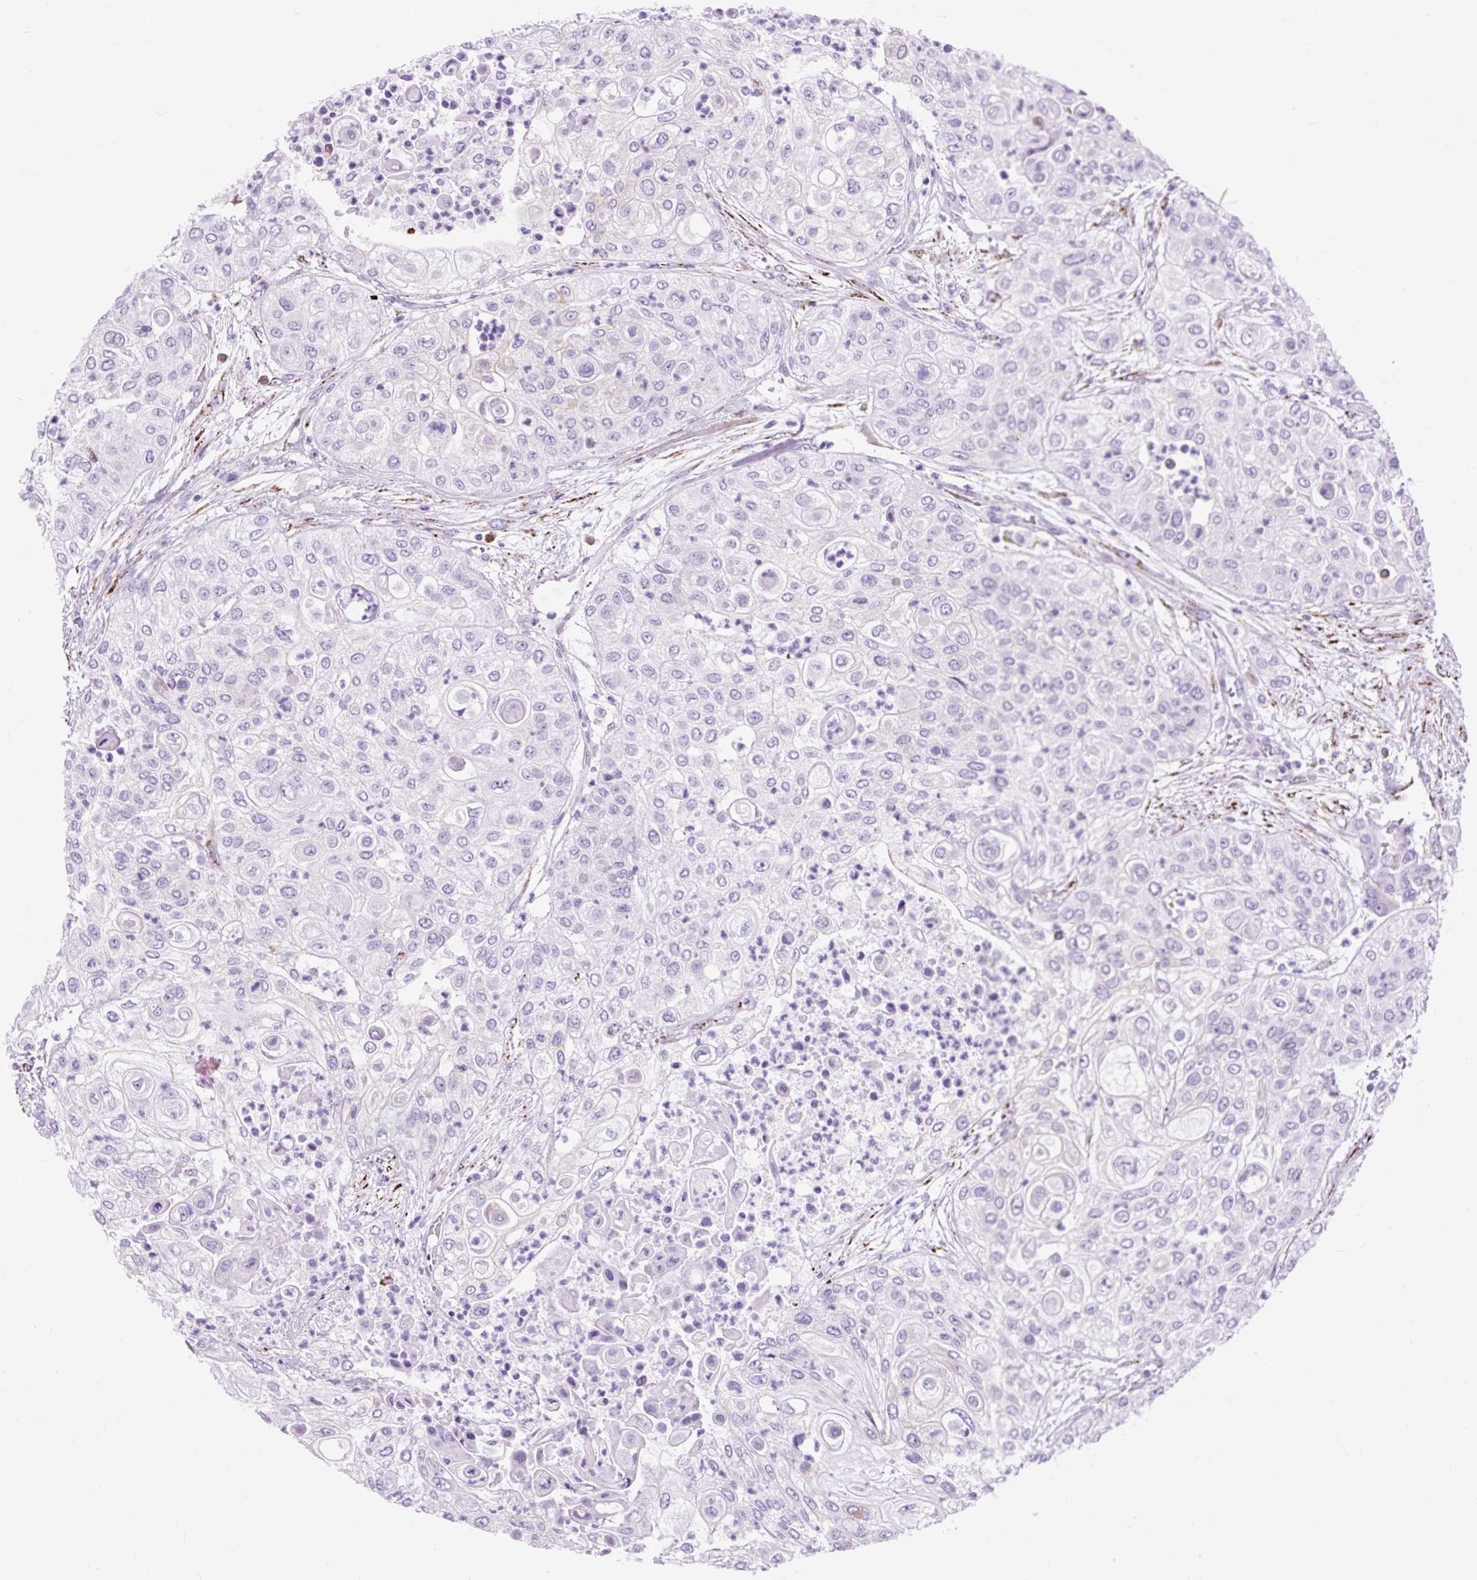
{"staining": {"intensity": "negative", "quantity": "none", "location": "none"}, "tissue": "urothelial cancer", "cell_type": "Tumor cells", "image_type": "cancer", "snomed": [{"axis": "morphology", "description": "Urothelial carcinoma, High grade"}, {"axis": "topography", "description": "Urinary bladder"}], "caption": "Urothelial carcinoma (high-grade) stained for a protein using IHC shows no expression tumor cells.", "gene": "ZNF256", "patient": {"sex": "female", "age": 79}}